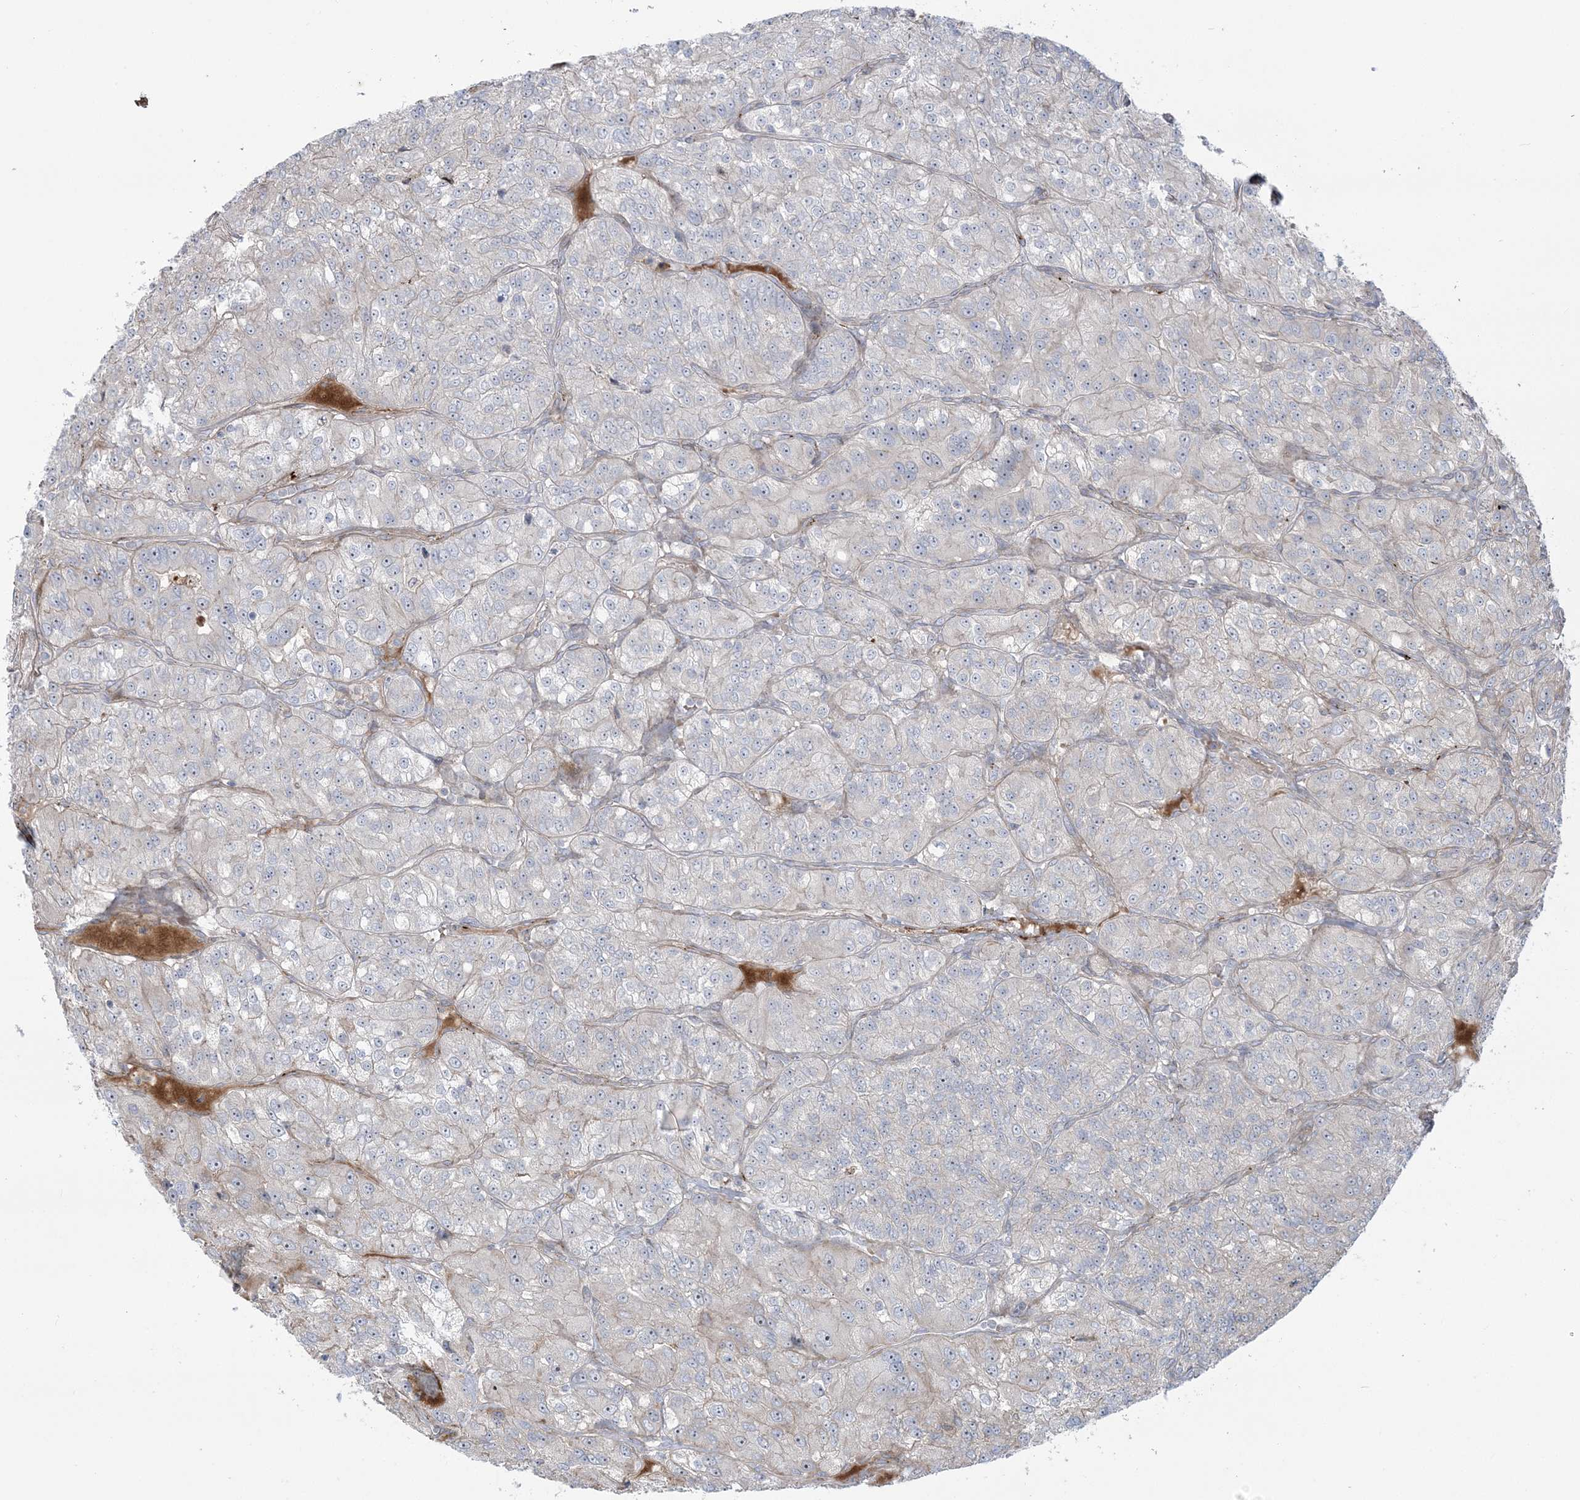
{"staining": {"intensity": "negative", "quantity": "none", "location": "none"}, "tissue": "renal cancer", "cell_type": "Tumor cells", "image_type": "cancer", "snomed": [{"axis": "morphology", "description": "Adenocarcinoma, NOS"}, {"axis": "topography", "description": "Kidney"}], "caption": "Immunohistochemistry (IHC) photomicrograph of renal cancer stained for a protein (brown), which displays no expression in tumor cells.", "gene": "NUDT9", "patient": {"sex": "female", "age": 63}}